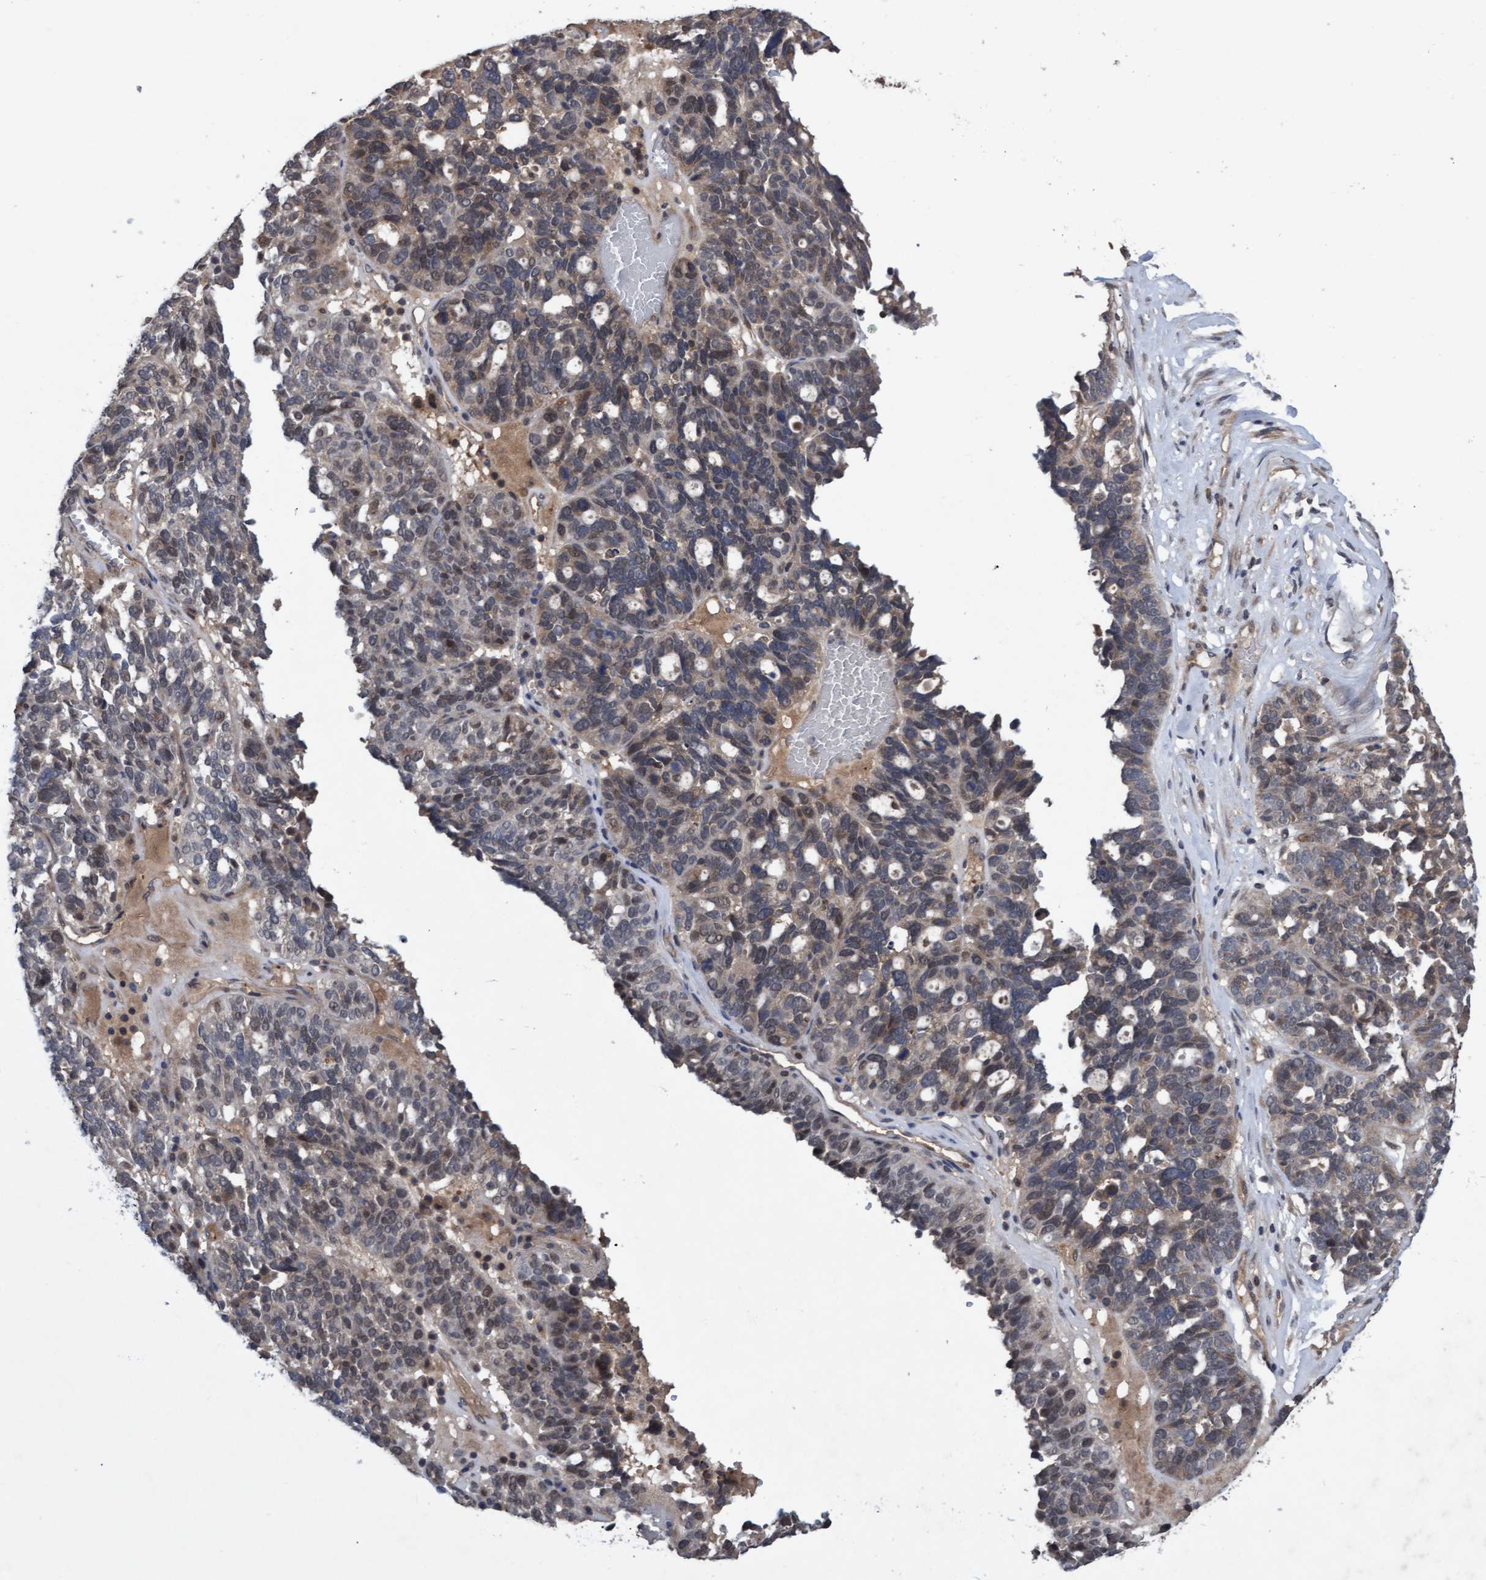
{"staining": {"intensity": "weak", "quantity": "25%-75%", "location": "cytoplasmic/membranous,nuclear"}, "tissue": "ovarian cancer", "cell_type": "Tumor cells", "image_type": "cancer", "snomed": [{"axis": "morphology", "description": "Cystadenocarcinoma, serous, NOS"}, {"axis": "topography", "description": "Ovary"}], "caption": "Protein analysis of ovarian cancer tissue shows weak cytoplasmic/membranous and nuclear staining in approximately 25%-75% of tumor cells.", "gene": "PSMB6", "patient": {"sex": "female", "age": 59}}